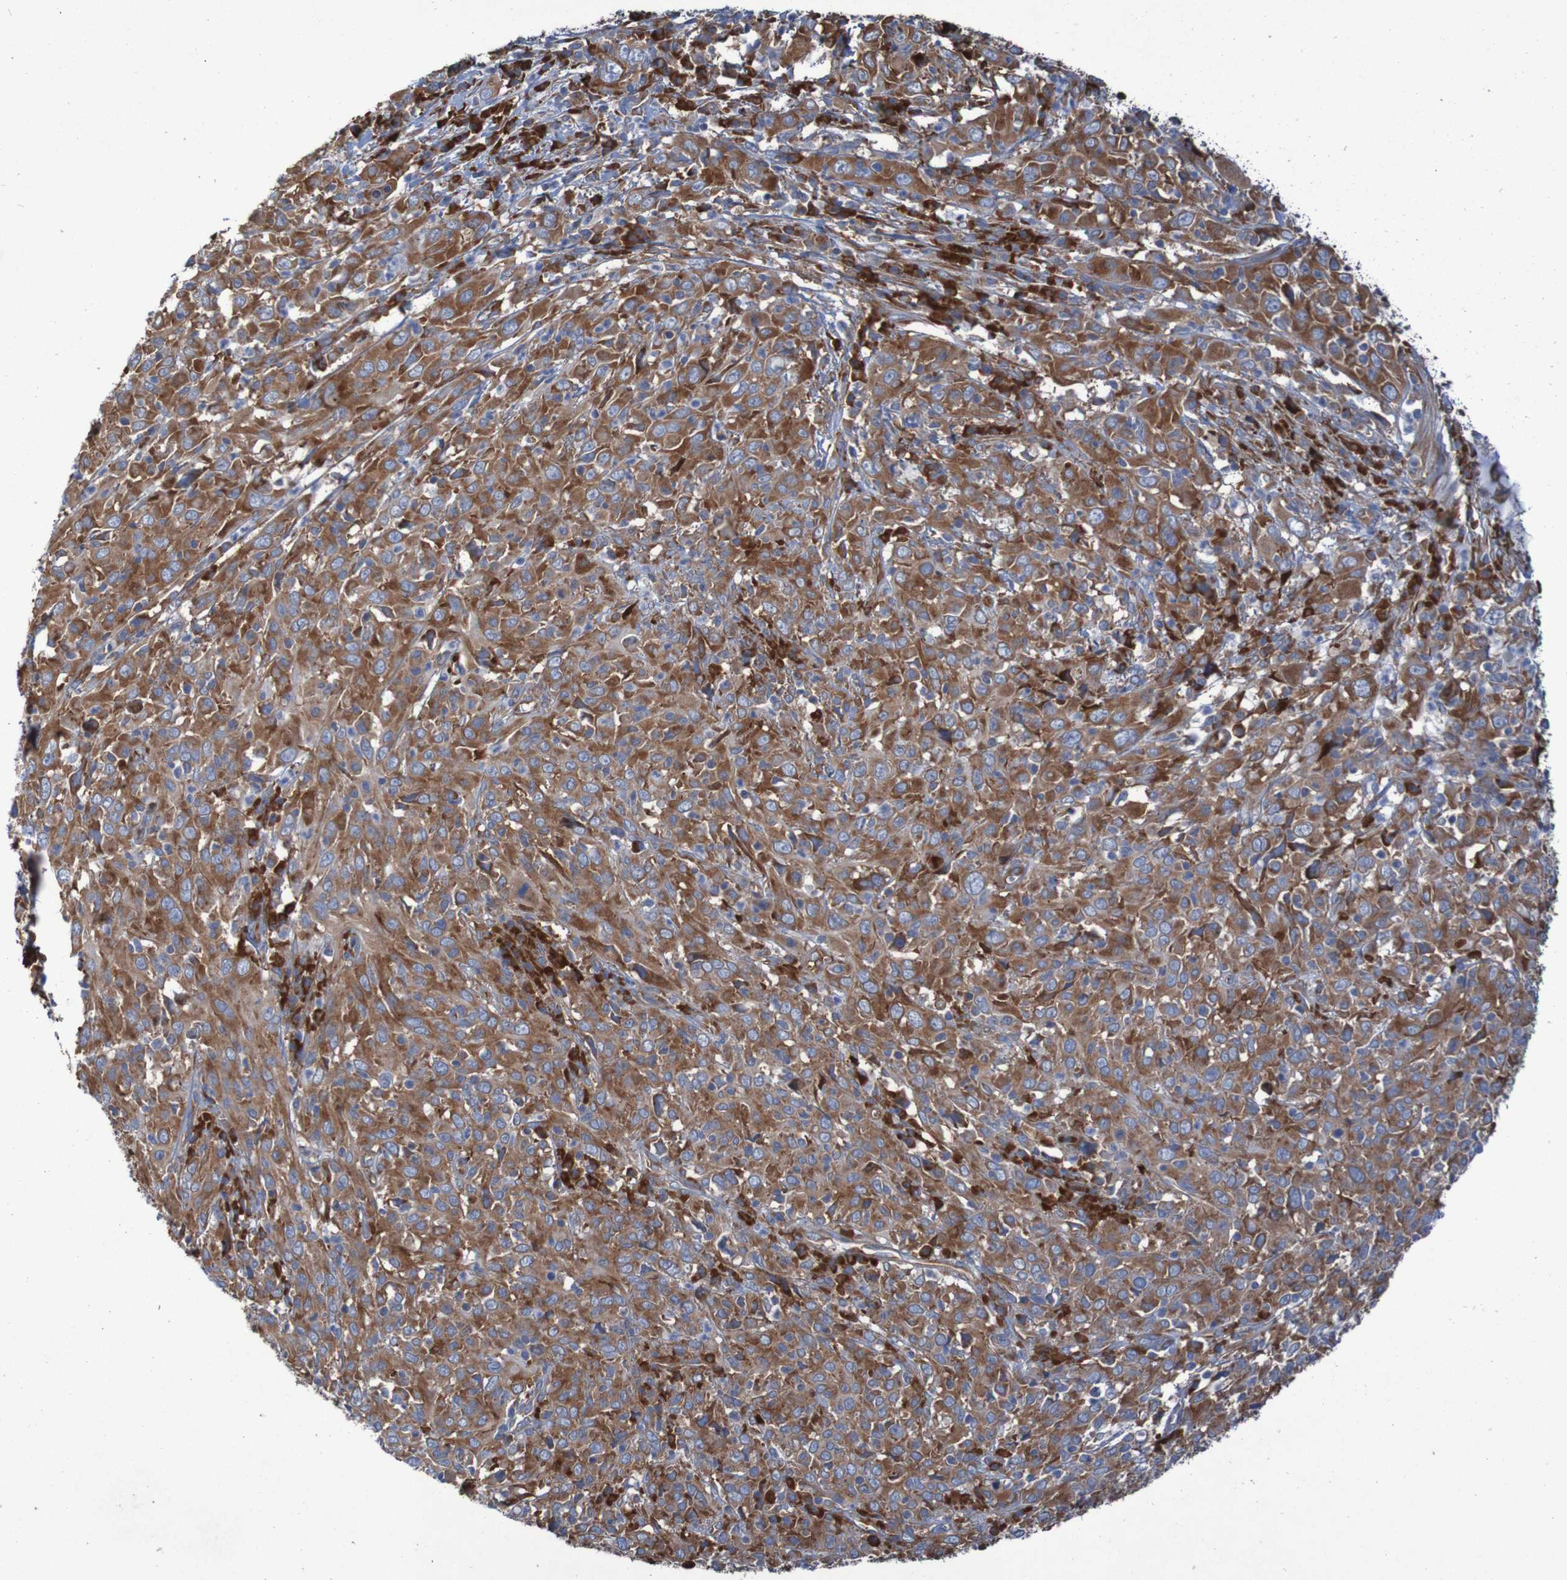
{"staining": {"intensity": "strong", "quantity": ">75%", "location": "cytoplasmic/membranous"}, "tissue": "cervical cancer", "cell_type": "Tumor cells", "image_type": "cancer", "snomed": [{"axis": "morphology", "description": "Squamous cell carcinoma, NOS"}, {"axis": "topography", "description": "Cervix"}], "caption": "Protein positivity by immunohistochemistry (IHC) displays strong cytoplasmic/membranous staining in approximately >75% of tumor cells in squamous cell carcinoma (cervical). The protein of interest is shown in brown color, while the nuclei are stained blue.", "gene": "RPL10", "patient": {"sex": "female", "age": 46}}